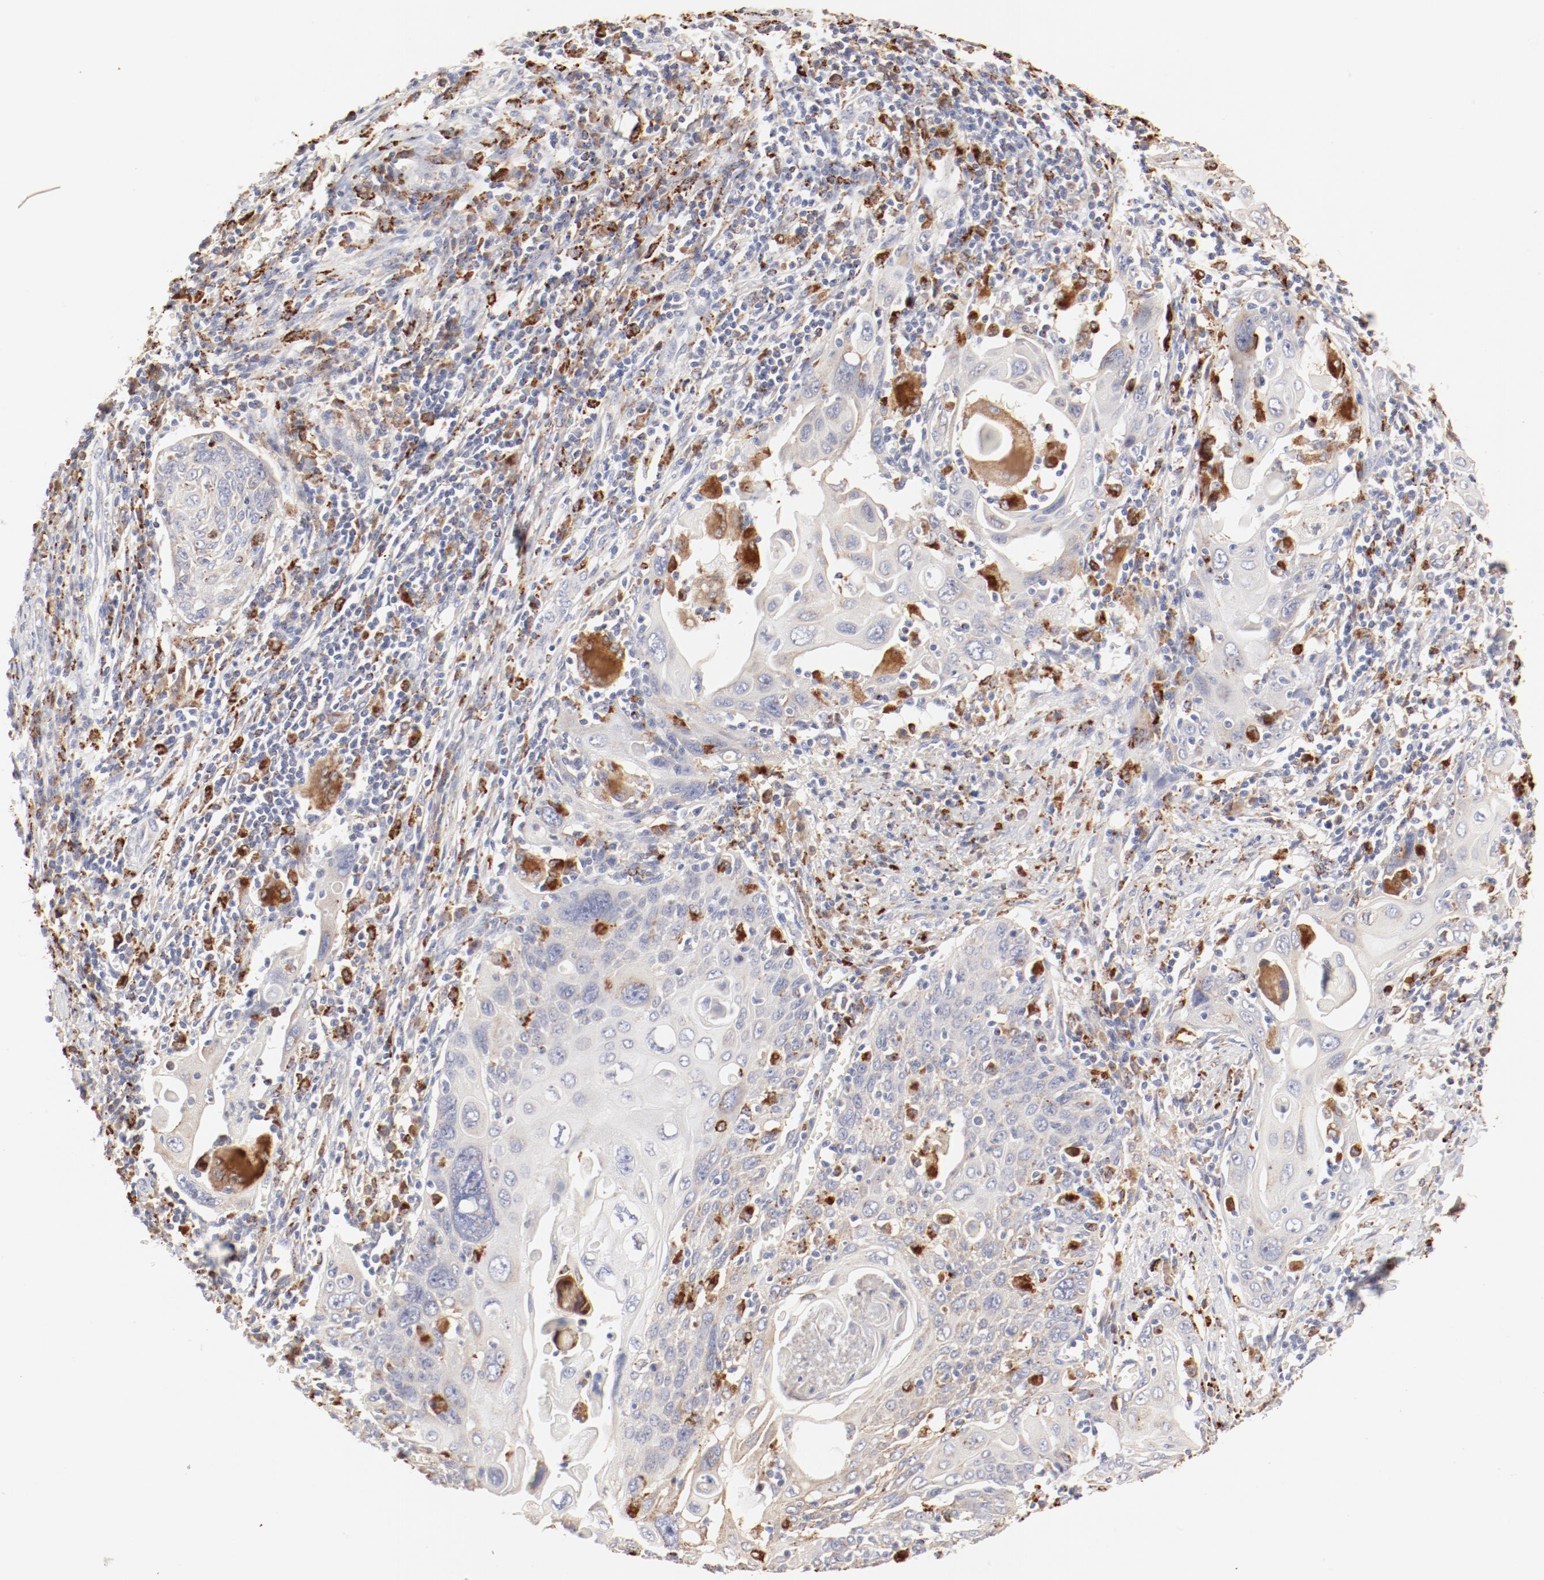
{"staining": {"intensity": "weak", "quantity": "25%-75%", "location": "cytoplasmic/membranous"}, "tissue": "cervical cancer", "cell_type": "Tumor cells", "image_type": "cancer", "snomed": [{"axis": "morphology", "description": "Squamous cell carcinoma, NOS"}, {"axis": "topography", "description": "Cervix"}], "caption": "There is low levels of weak cytoplasmic/membranous staining in tumor cells of cervical cancer, as demonstrated by immunohistochemical staining (brown color).", "gene": "CTSH", "patient": {"sex": "female", "age": 54}}